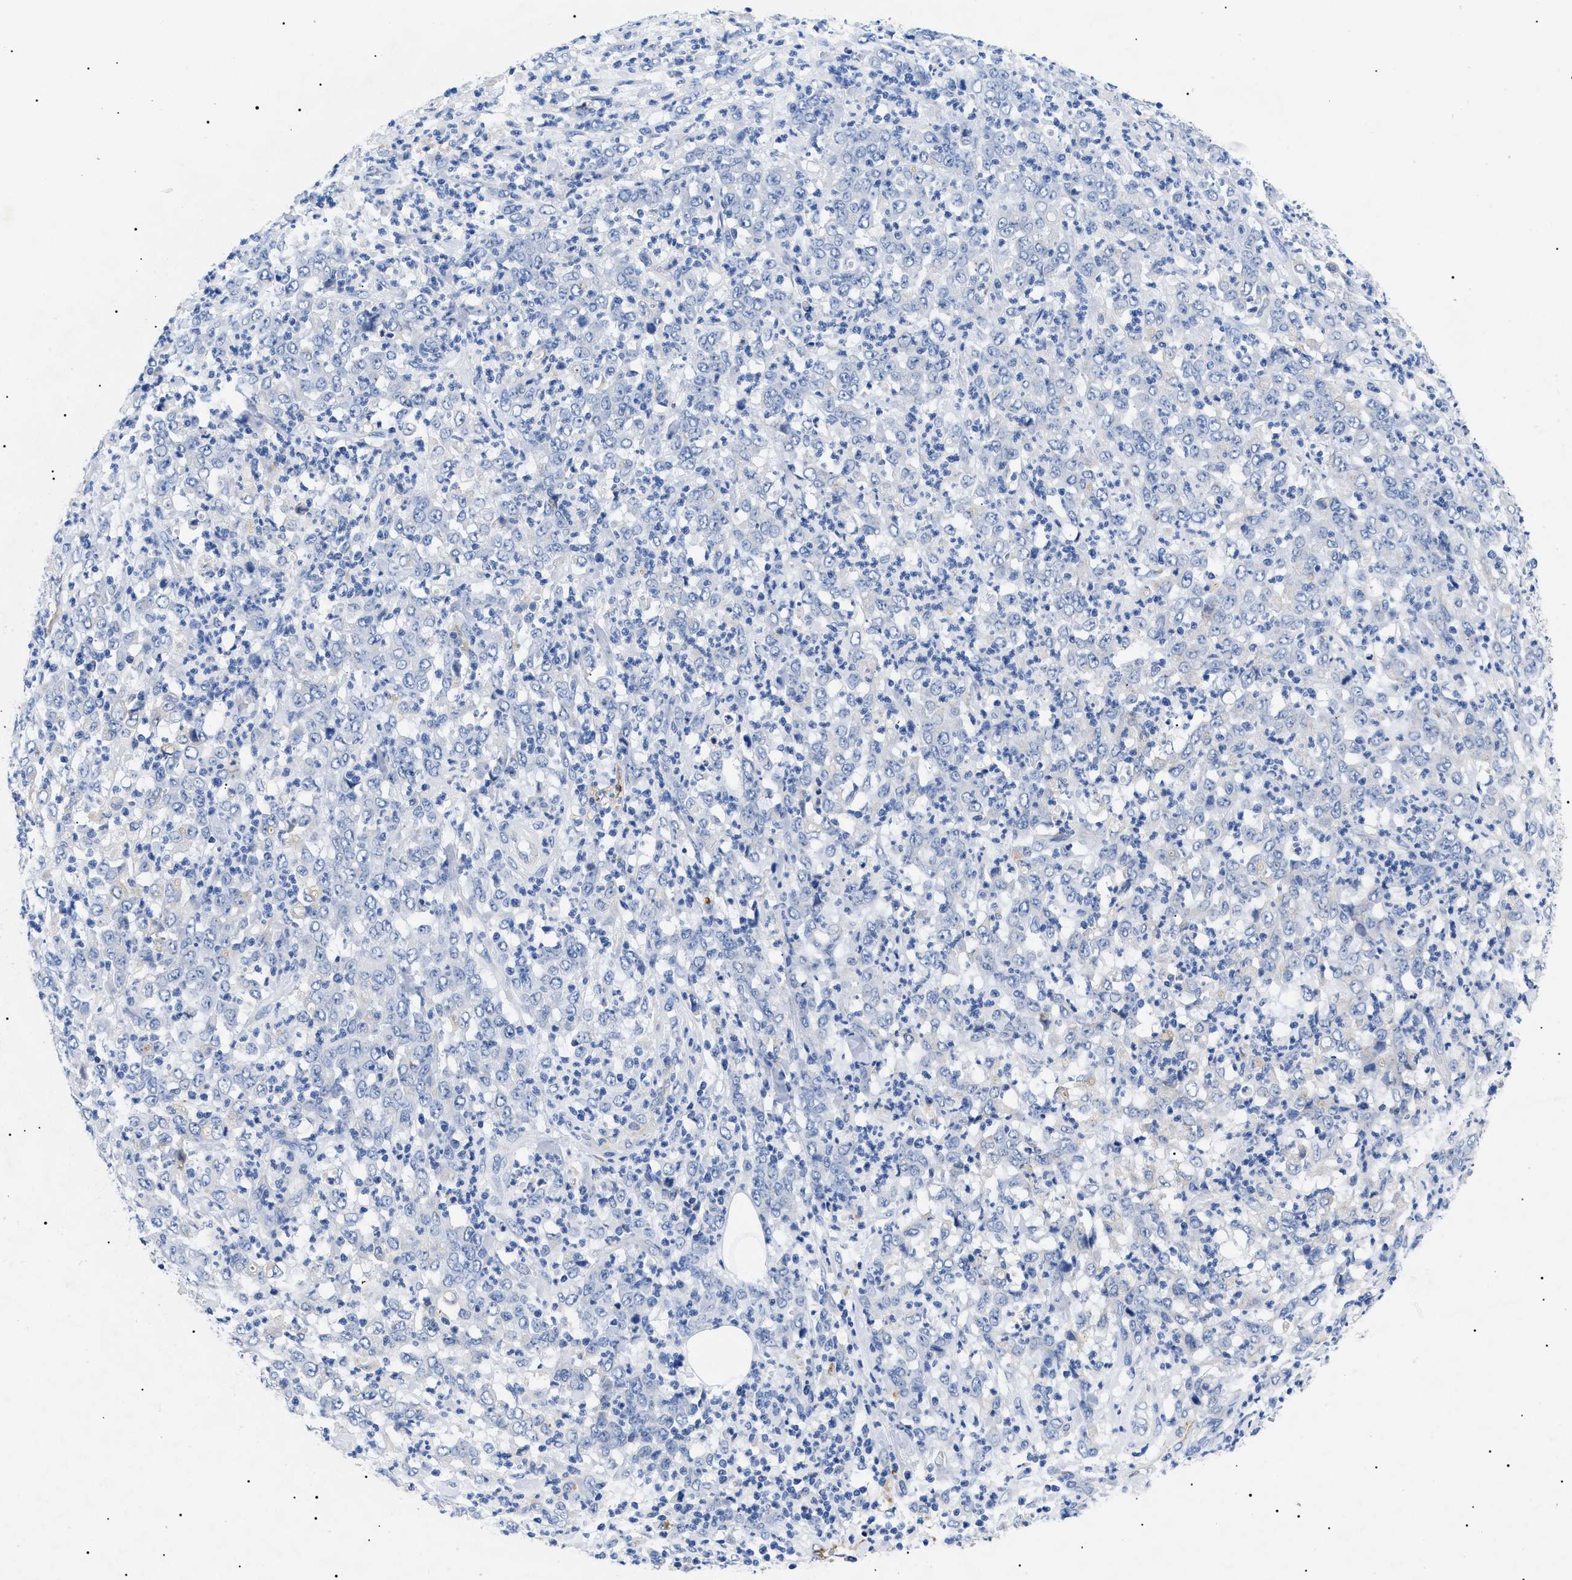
{"staining": {"intensity": "negative", "quantity": "none", "location": "none"}, "tissue": "stomach cancer", "cell_type": "Tumor cells", "image_type": "cancer", "snomed": [{"axis": "morphology", "description": "Adenocarcinoma, NOS"}, {"axis": "topography", "description": "Stomach, lower"}], "caption": "IHC of stomach cancer displays no positivity in tumor cells.", "gene": "ACKR1", "patient": {"sex": "female", "age": 71}}